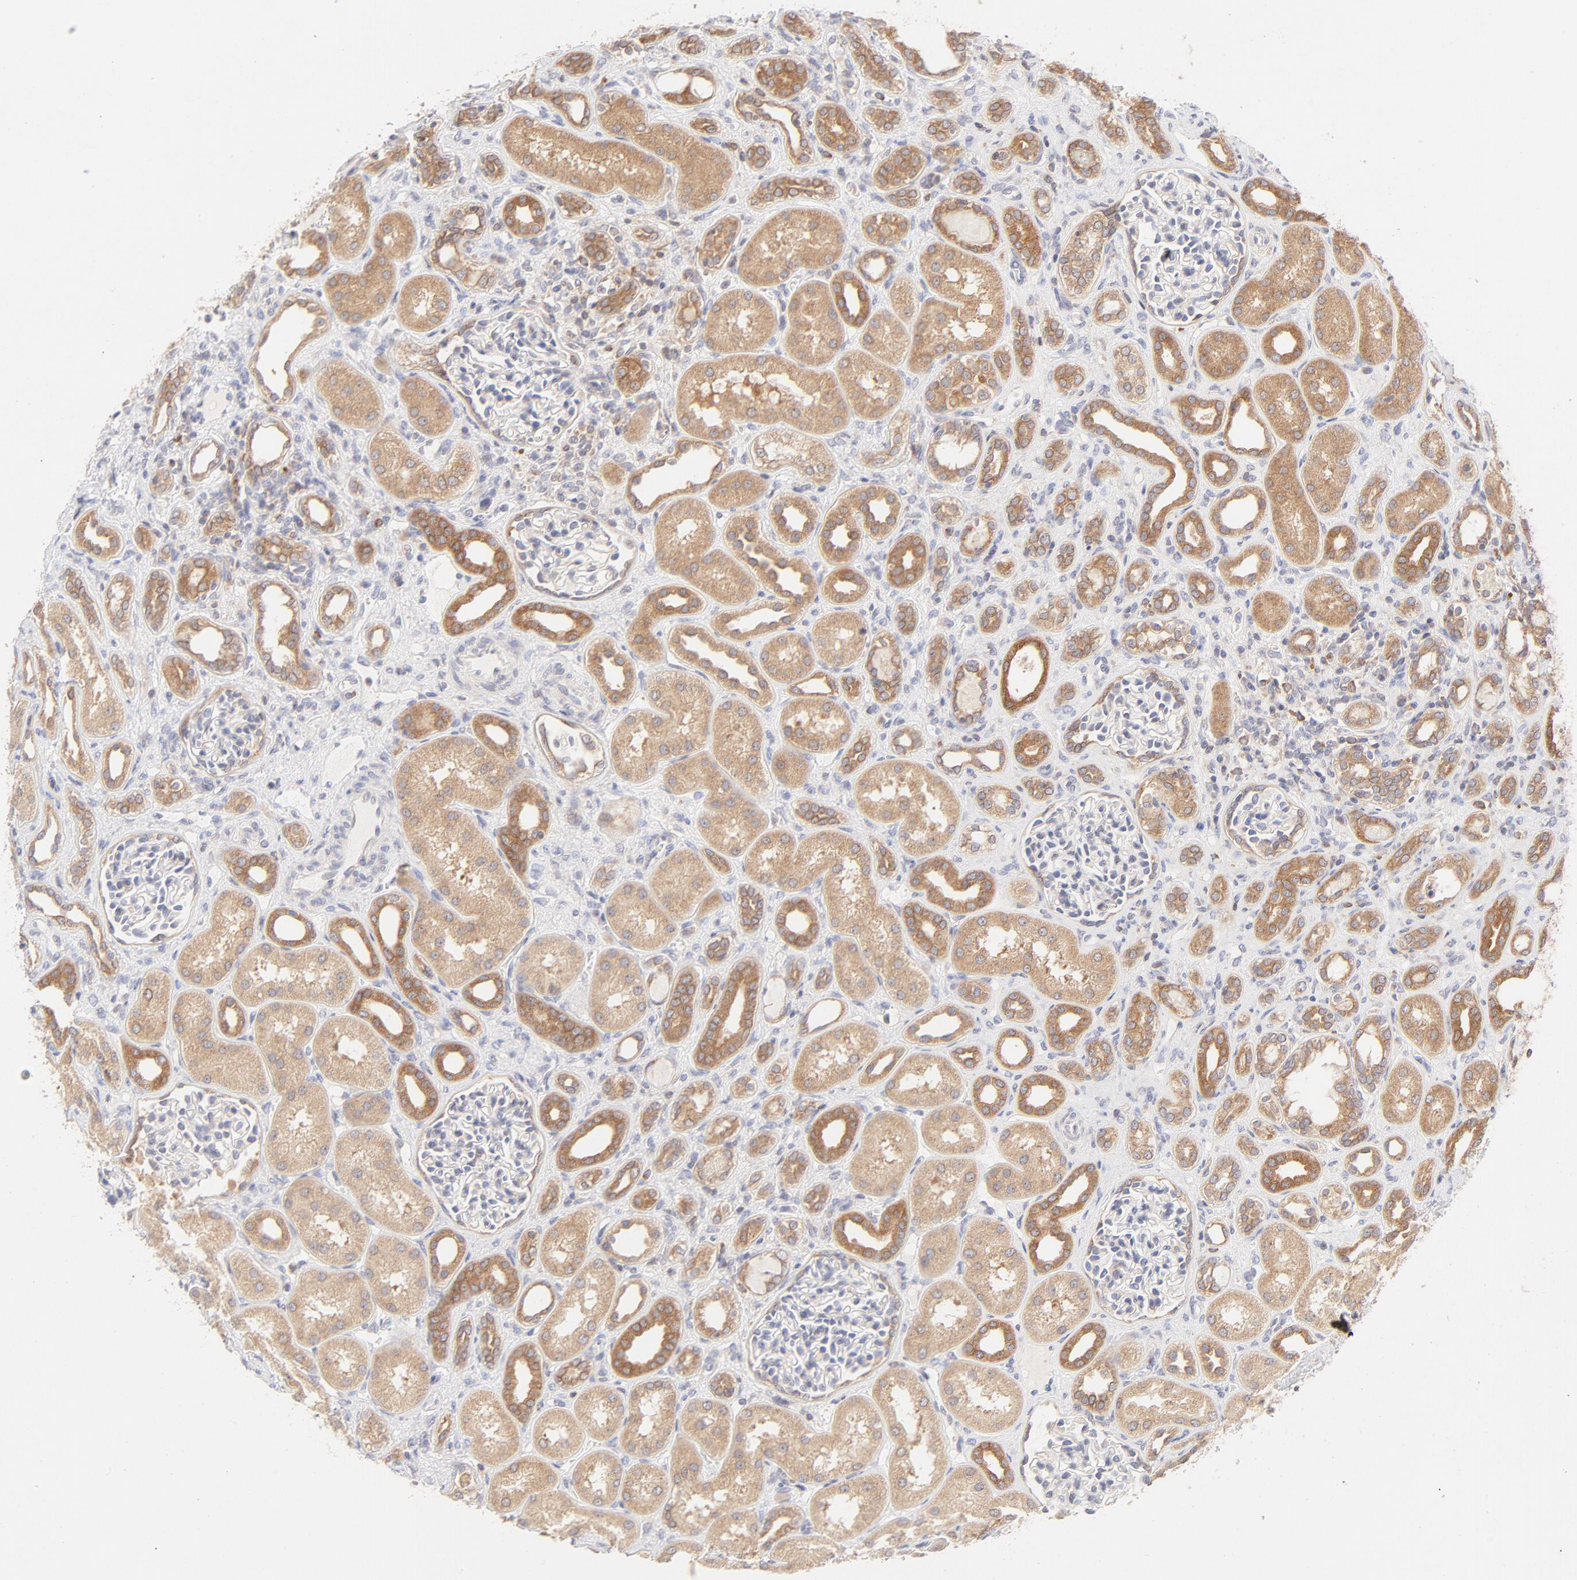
{"staining": {"intensity": "moderate", "quantity": "<25%", "location": "cytoplasmic/membranous"}, "tissue": "kidney", "cell_type": "Cells in glomeruli", "image_type": "normal", "snomed": [{"axis": "morphology", "description": "Normal tissue, NOS"}, {"axis": "topography", "description": "Kidney"}], "caption": "There is low levels of moderate cytoplasmic/membranous expression in cells in glomeruli of normal kidney, as demonstrated by immunohistochemical staining (brown color).", "gene": "RPS6KA1", "patient": {"sex": "male", "age": 7}}